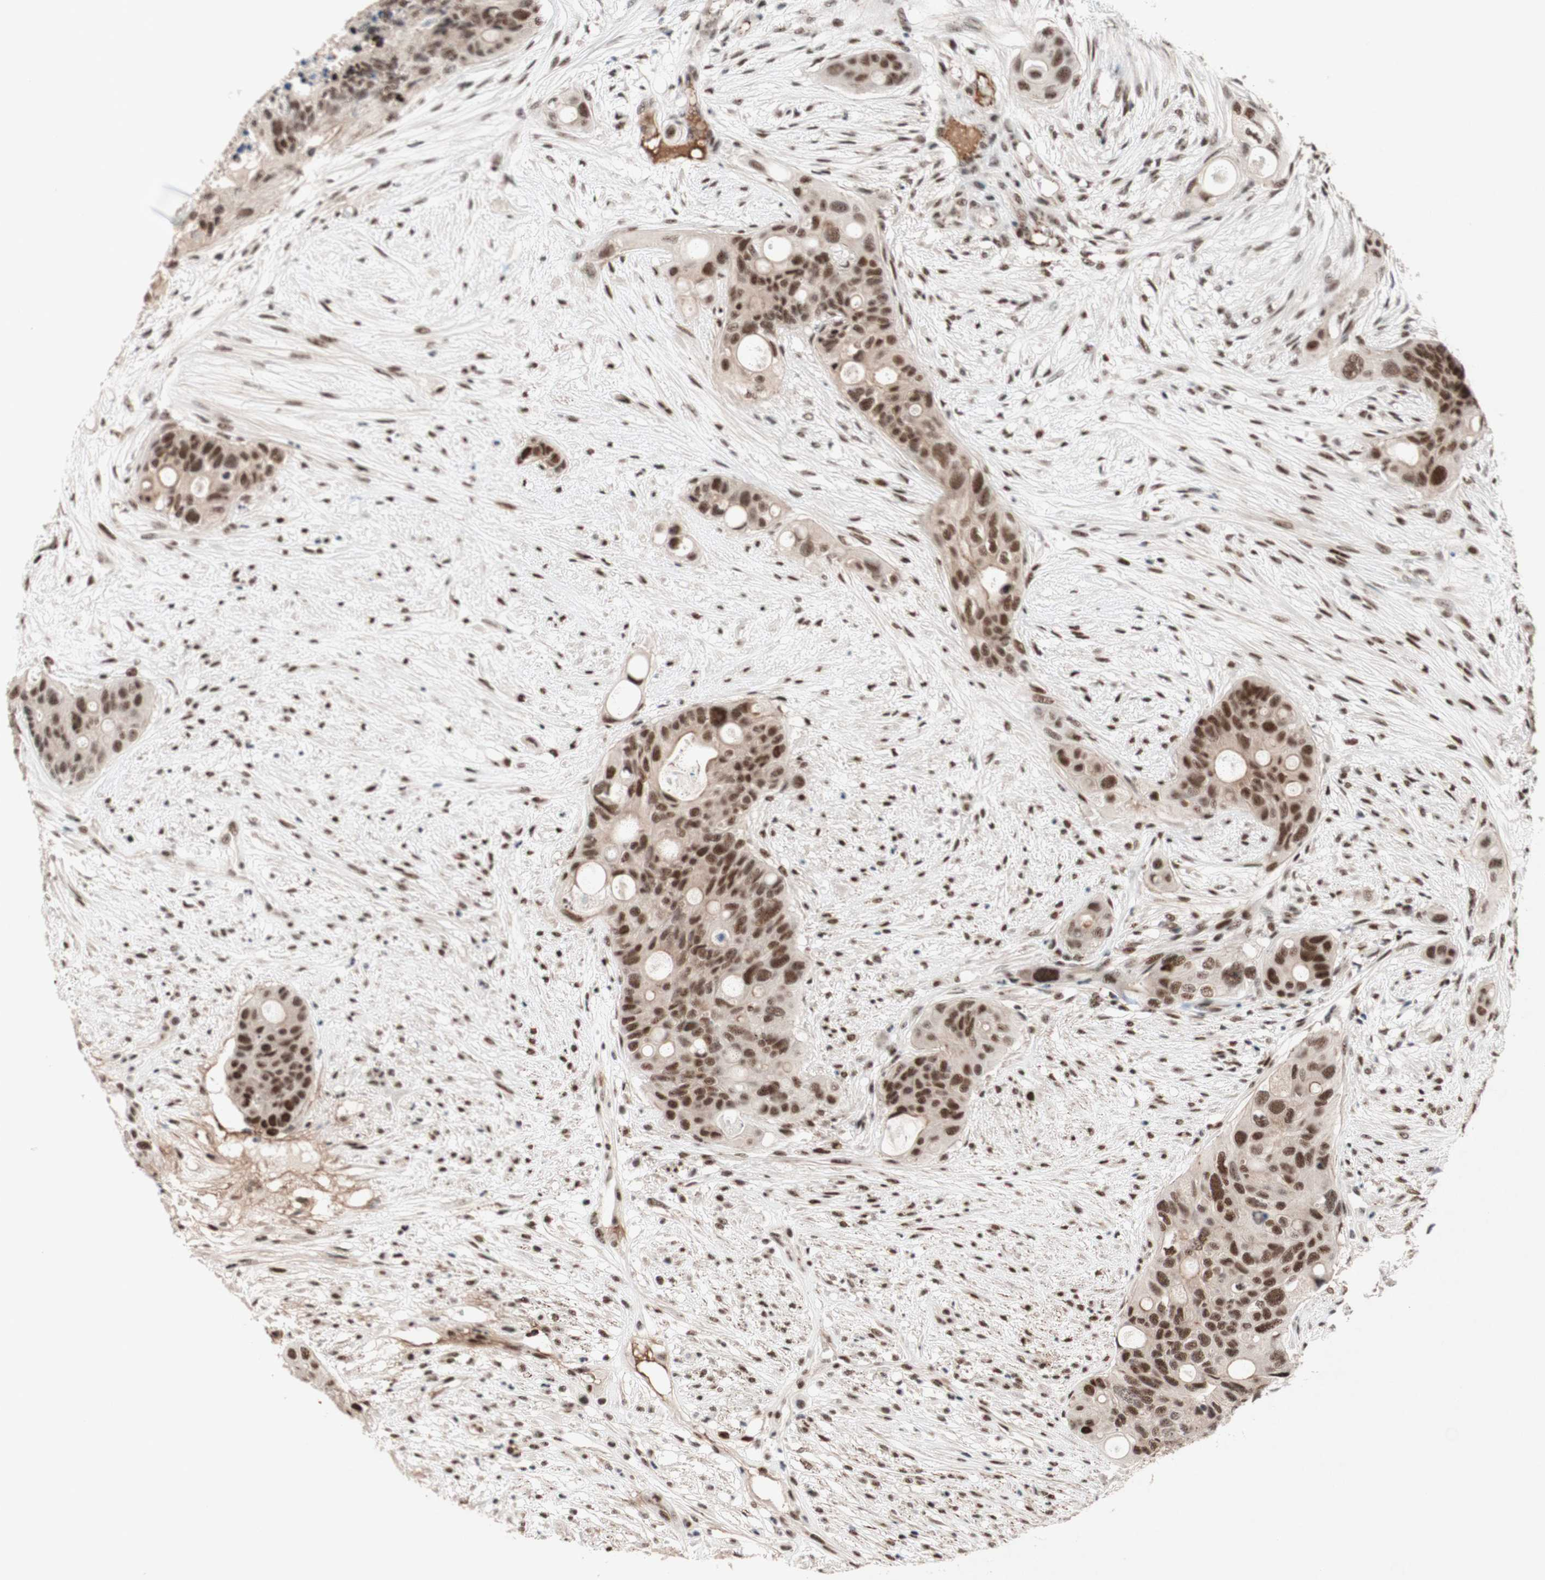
{"staining": {"intensity": "strong", "quantity": ">75%", "location": "nuclear"}, "tissue": "colorectal cancer", "cell_type": "Tumor cells", "image_type": "cancer", "snomed": [{"axis": "morphology", "description": "Adenocarcinoma, NOS"}, {"axis": "topography", "description": "Colon"}], "caption": "This is an image of immunohistochemistry (IHC) staining of colorectal cancer, which shows strong expression in the nuclear of tumor cells.", "gene": "TLE1", "patient": {"sex": "female", "age": 57}}